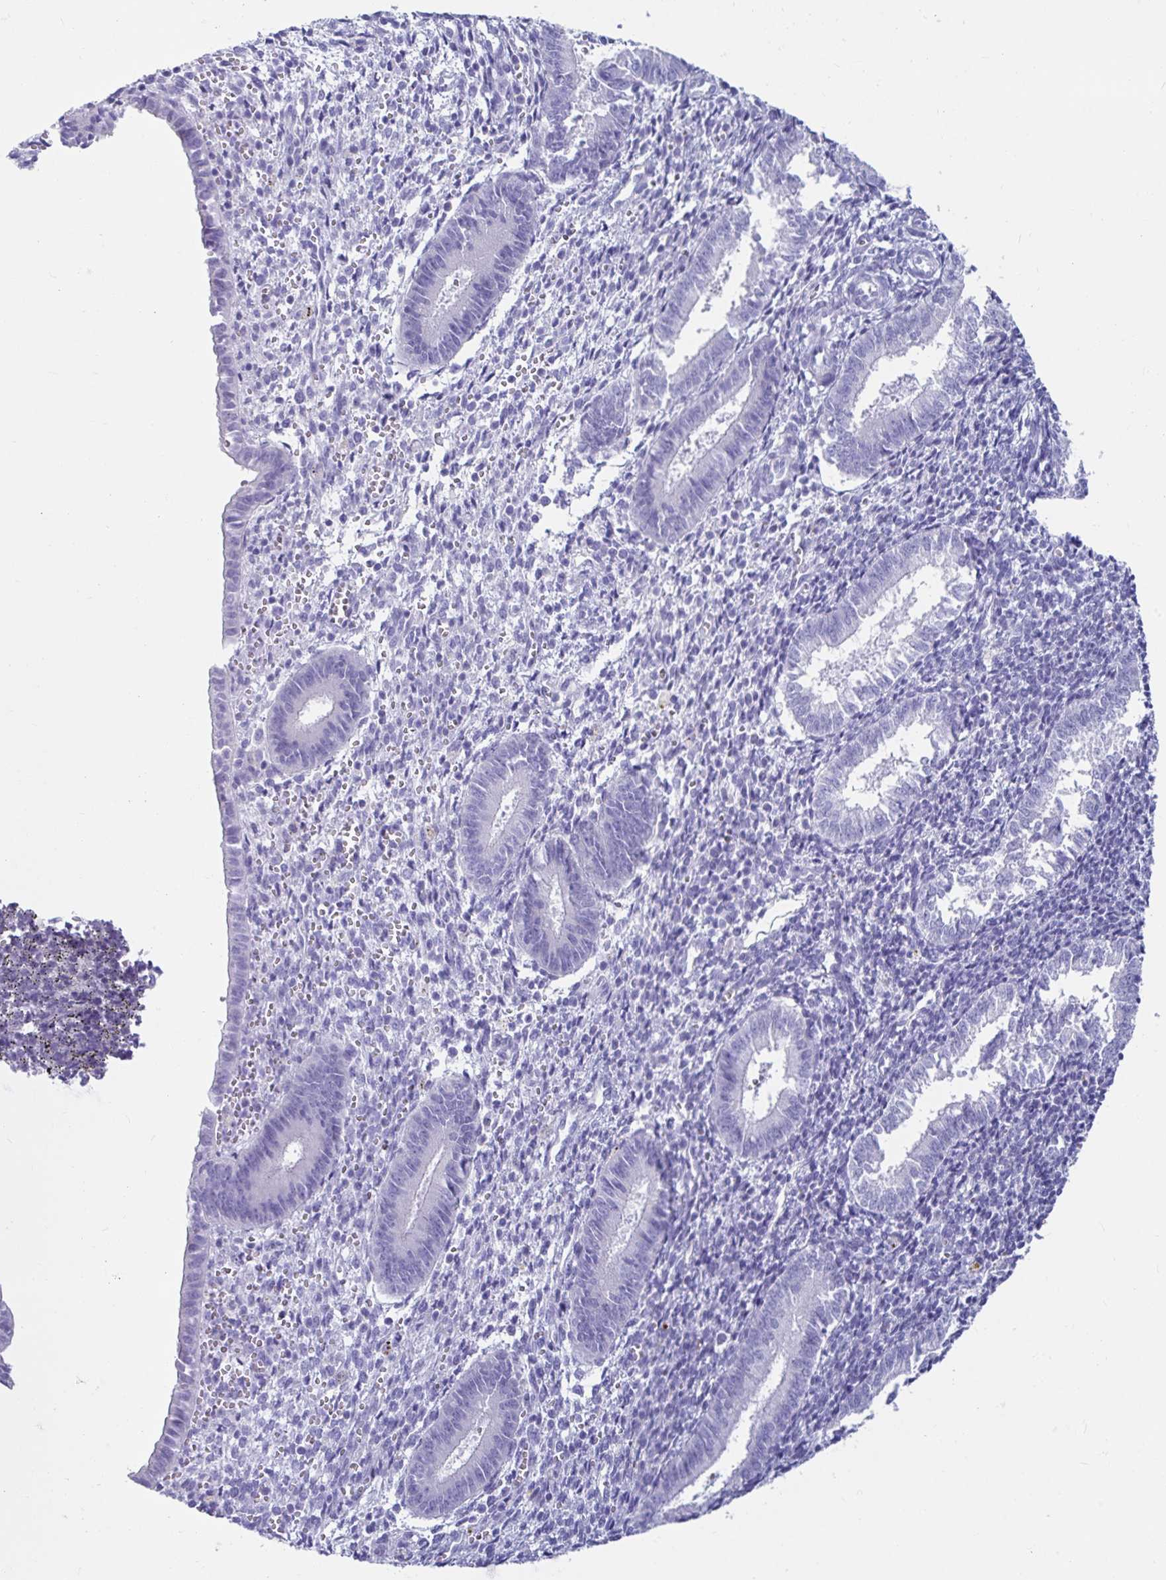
{"staining": {"intensity": "negative", "quantity": "none", "location": "none"}, "tissue": "endometrium", "cell_type": "Cells in endometrial stroma", "image_type": "normal", "snomed": [{"axis": "morphology", "description": "Normal tissue, NOS"}, {"axis": "topography", "description": "Endometrium"}], "caption": "This is an IHC histopathology image of benign human endometrium. There is no staining in cells in endometrial stroma.", "gene": "ZPBP2", "patient": {"sex": "female", "age": 25}}